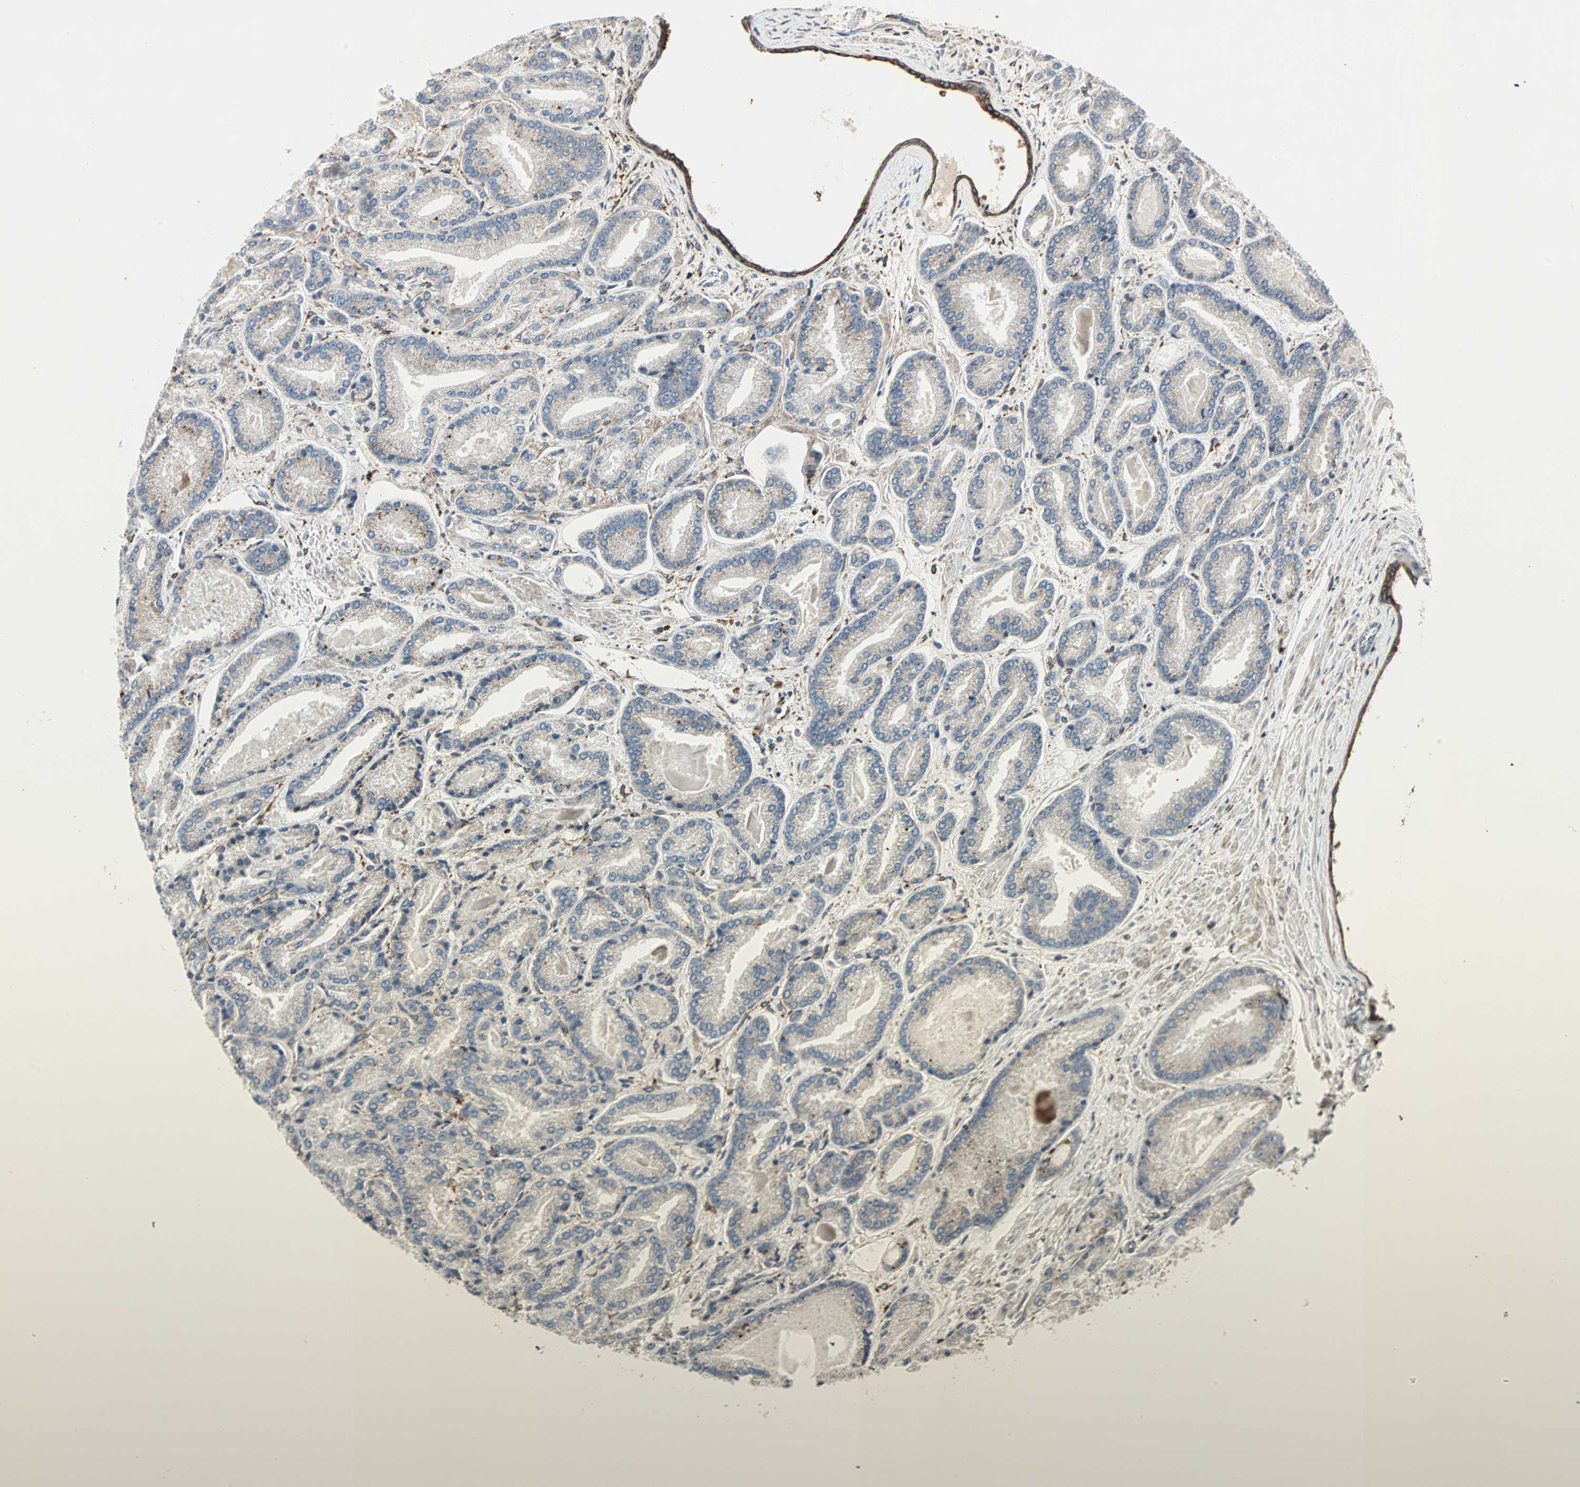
{"staining": {"intensity": "weak", "quantity": ">75%", "location": "cytoplasmic/membranous"}, "tissue": "prostate cancer", "cell_type": "Tumor cells", "image_type": "cancer", "snomed": [{"axis": "morphology", "description": "Adenocarcinoma, Low grade"}, {"axis": "topography", "description": "Prostate"}], "caption": "Protein expression analysis of adenocarcinoma (low-grade) (prostate) displays weak cytoplasmic/membranous positivity in about >75% of tumor cells.", "gene": "H6PD", "patient": {"sex": "male", "age": 59}}